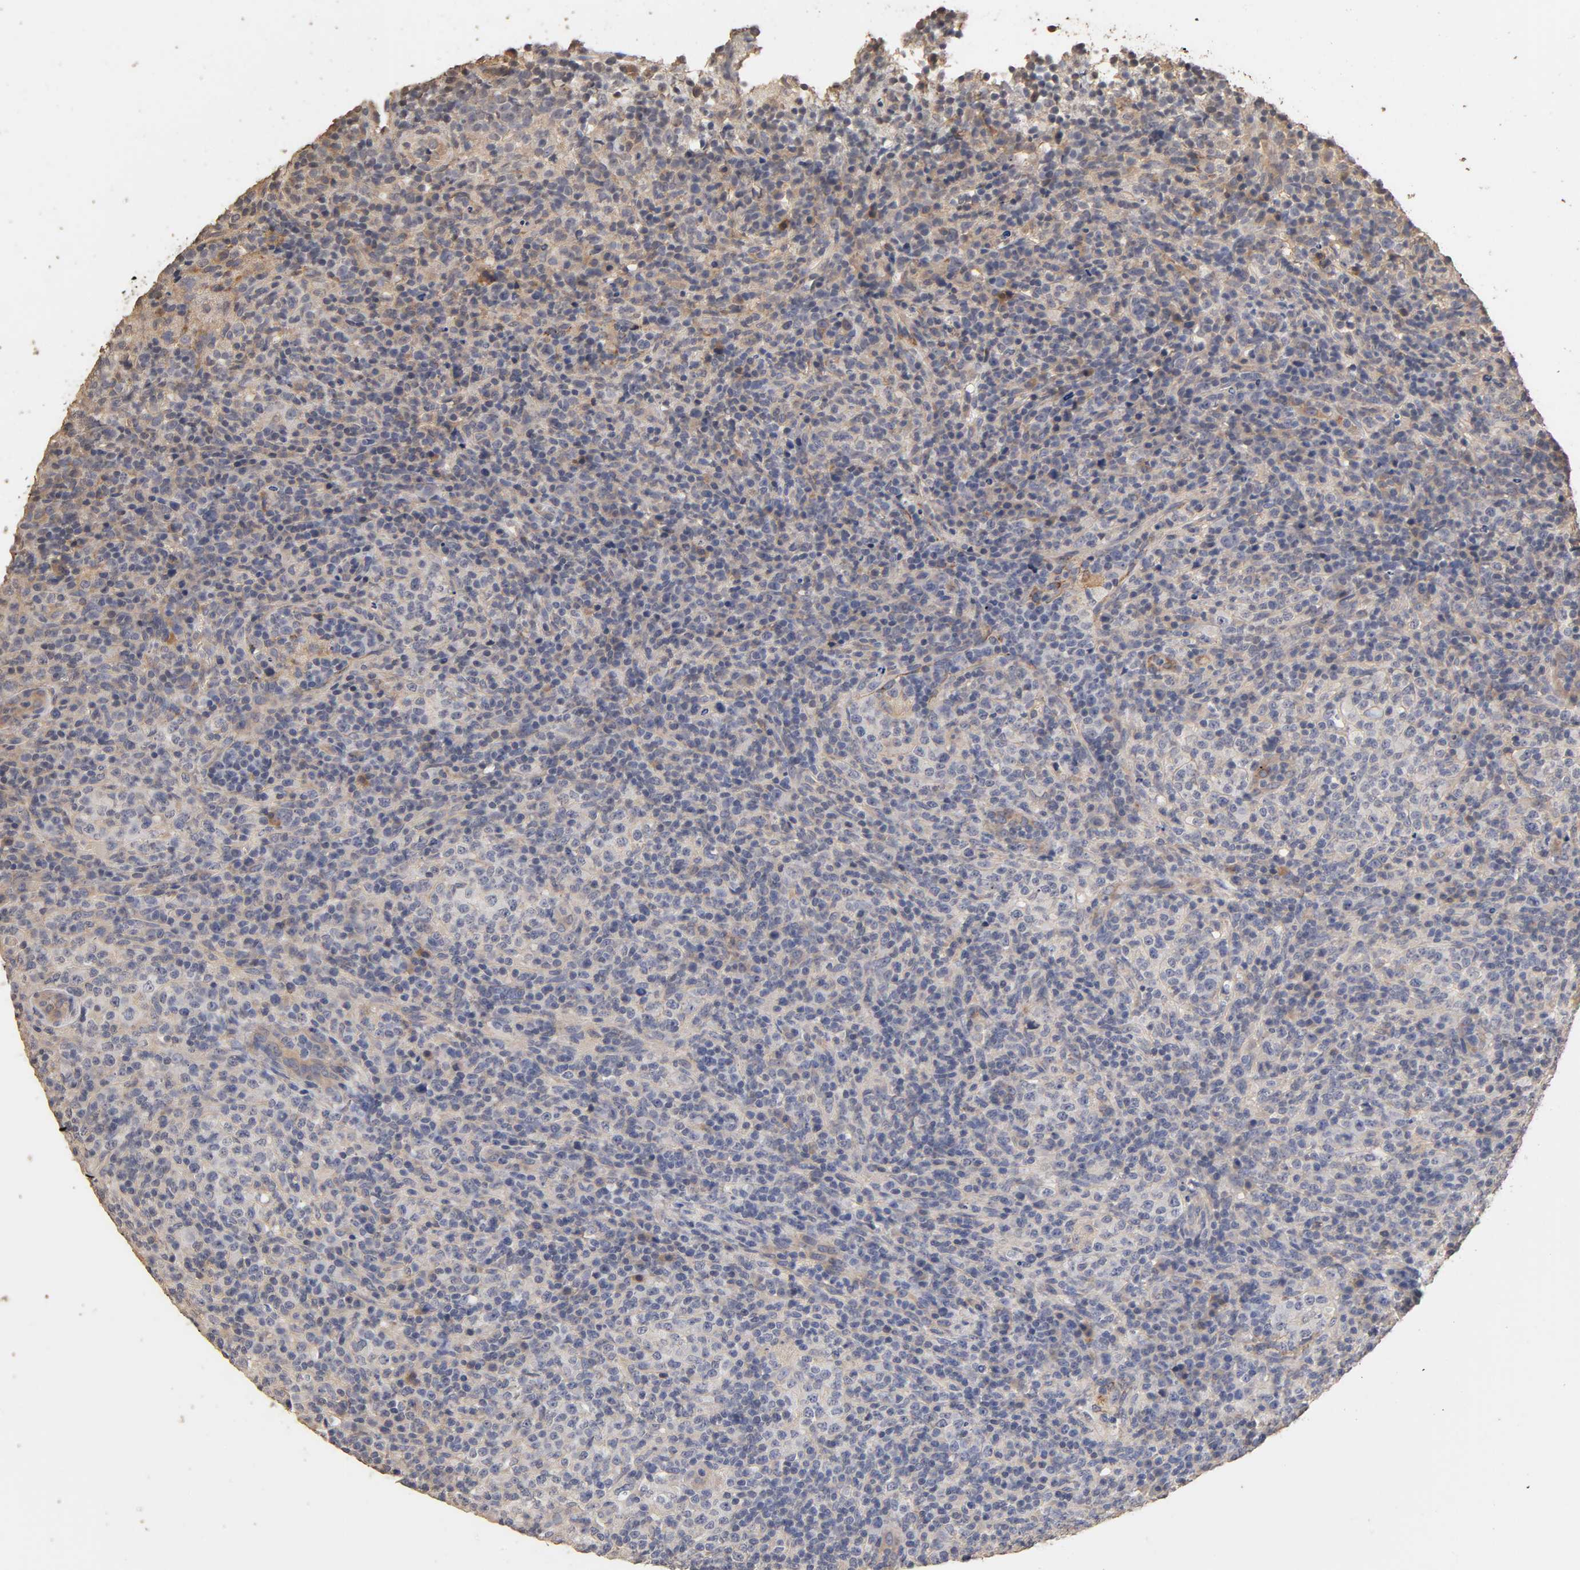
{"staining": {"intensity": "negative", "quantity": "none", "location": "none"}, "tissue": "lymphoma", "cell_type": "Tumor cells", "image_type": "cancer", "snomed": [{"axis": "morphology", "description": "Malignant lymphoma, non-Hodgkin's type, High grade"}, {"axis": "topography", "description": "Lymph node"}], "caption": "Immunohistochemistry (IHC) of human high-grade malignant lymphoma, non-Hodgkin's type exhibits no staining in tumor cells. Nuclei are stained in blue.", "gene": "VSIG4", "patient": {"sex": "female", "age": 76}}